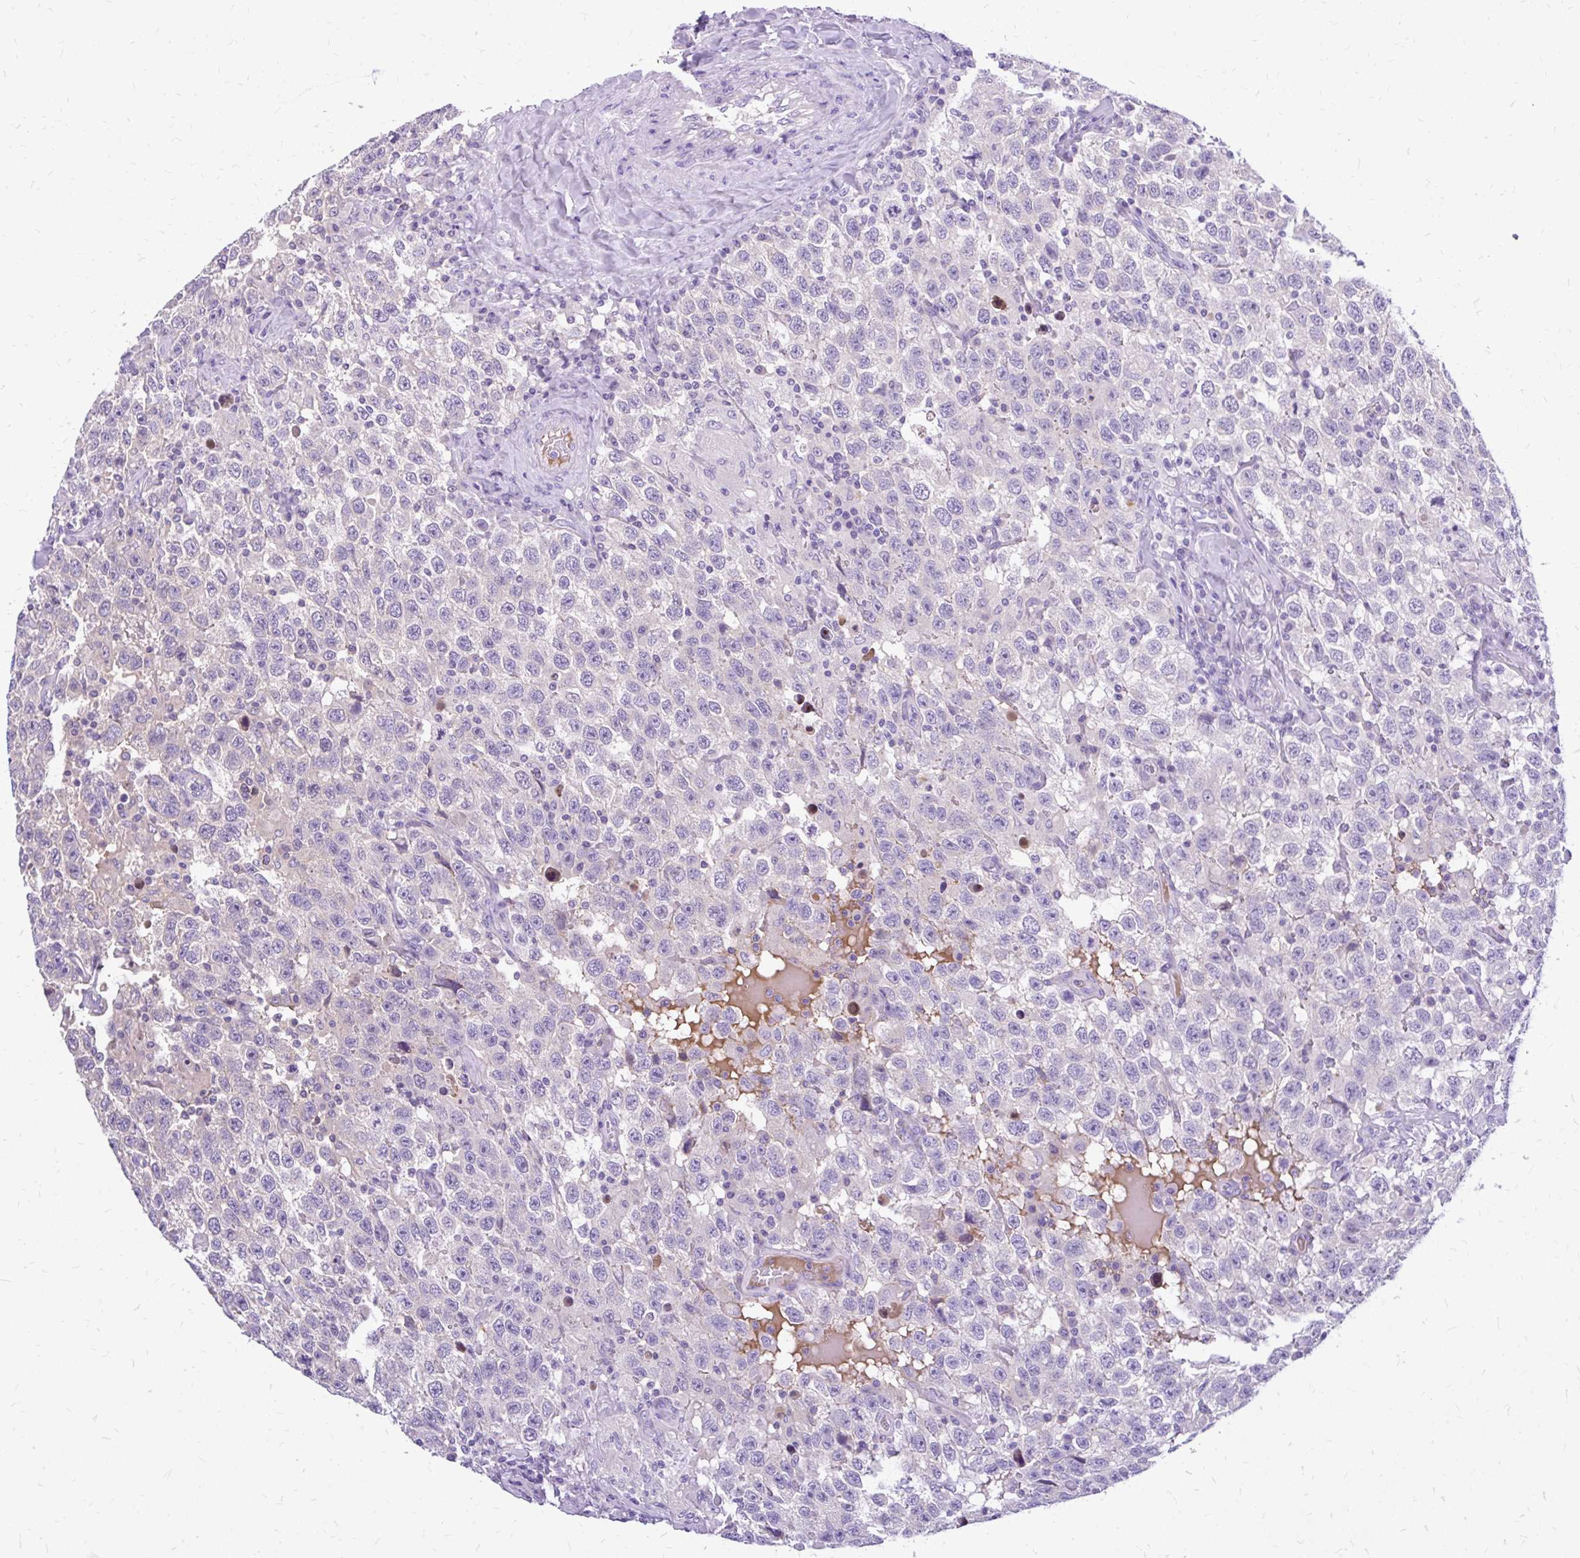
{"staining": {"intensity": "negative", "quantity": "none", "location": "none"}, "tissue": "testis cancer", "cell_type": "Tumor cells", "image_type": "cancer", "snomed": [{"axis": "morphology", "description": "Seminoma, NOS"}, {"axis": "topography", "description": "Testis"}], "caption": "The IHC histopathology image has no significant staining in tumor cells of seminoma (testis) tissue. (DAB (3,3'-diaminobenzidine) immunohistochemistry (IHC), high magnification).", "gene": "MAP1LC3A", "patient": {"sex": "male", "age": 41}}